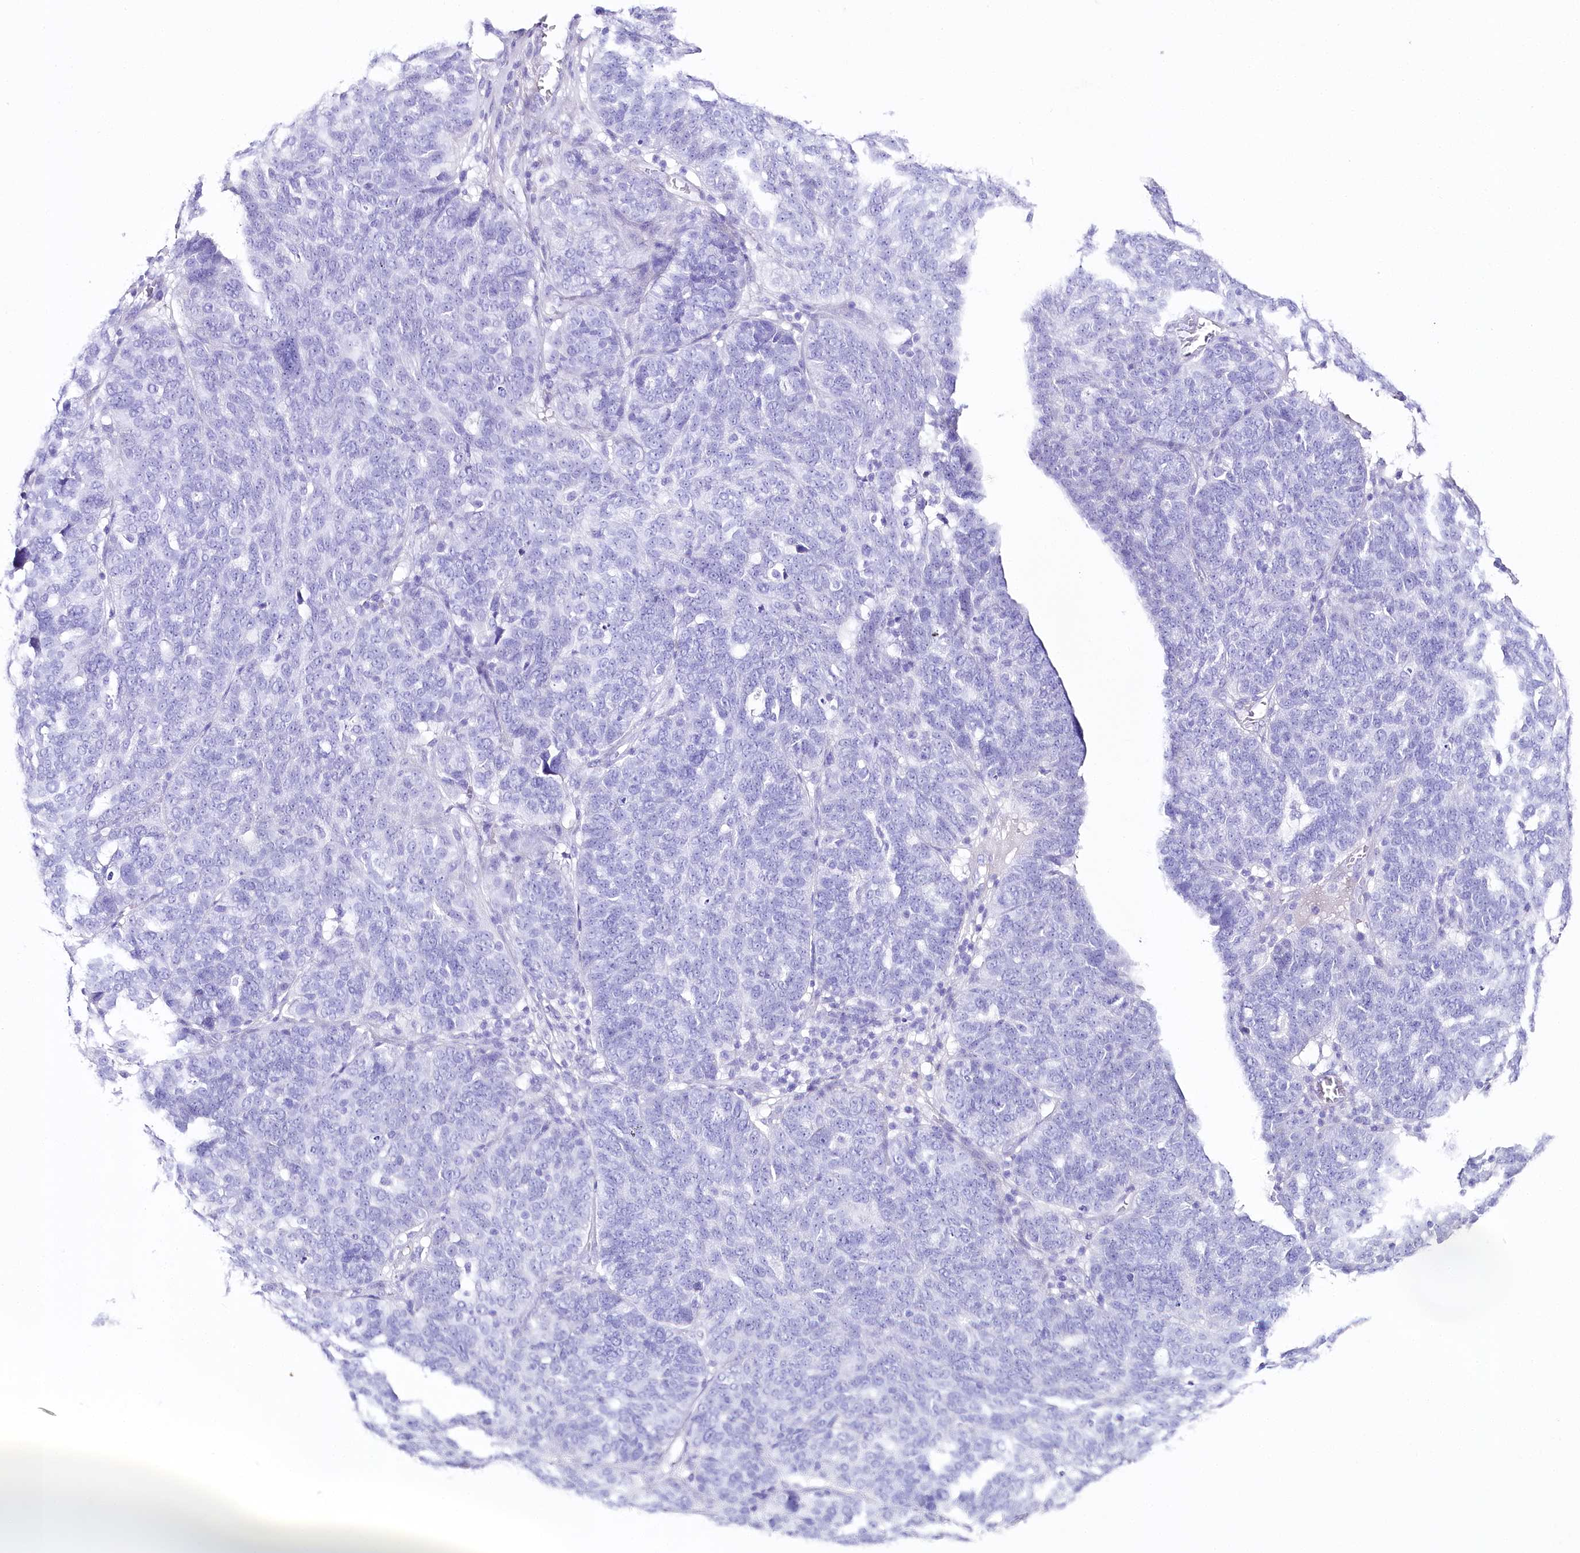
{"staining": {"intensity": "negative", "quantity": "none", "location": "none"}, "tissue": "ovarian cancer", "cell_type": "Tumor cells", "image_type": "cancer", "snomed": [{"axis": "morphology", "description": "Cystadenocarcinoma, serous, NOS"}, {"axis": "topography", "description": "Ovary"}], "caption": "Ovarian serous cystadenocarcinoma was stained to show a protein in brown. There is no significant expression in tumor cells.", "gene": "CSN3", "patient": {"sex": "female", "age": 59}}